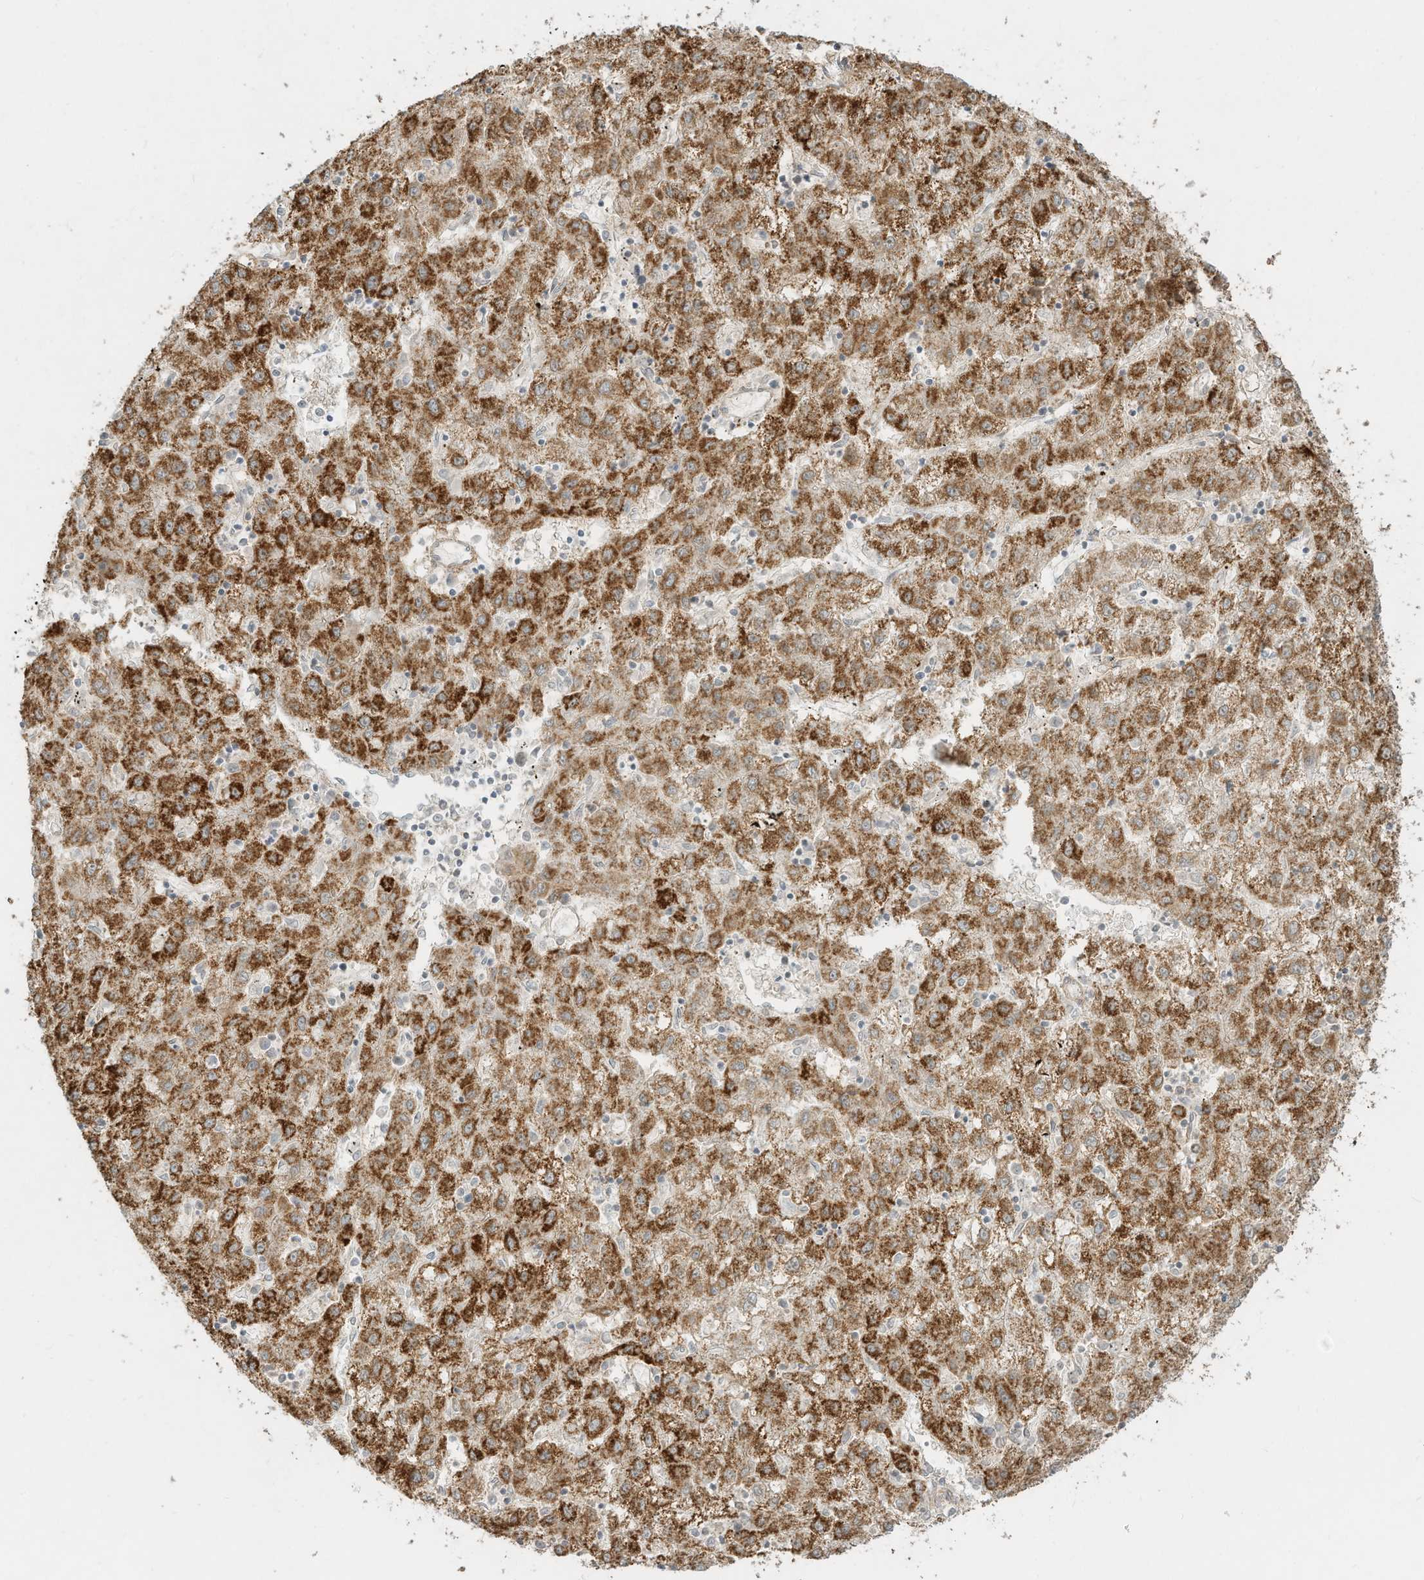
{"staining": {"intensity": "strong", "quantity": ">75%", "location": "cytoplasmic/membranous"}, "tissue": "liver cancer", "cell_type": "Tumor cells", "image_type": "cancer", "snomed": [{"axis": "morphology", "description": "Carcinoma, Hepatocellular, NOS"}, {"axis": "topography", "description": "Liver"}], "caption": "This is an image of IHC staining of hepatocellular carcinoma (liver), which shows strong expression in the cytoplasmic/membranous of tumor cells.", "gene": "OFD1", "patient": {"sex": "male", "age": 72}}